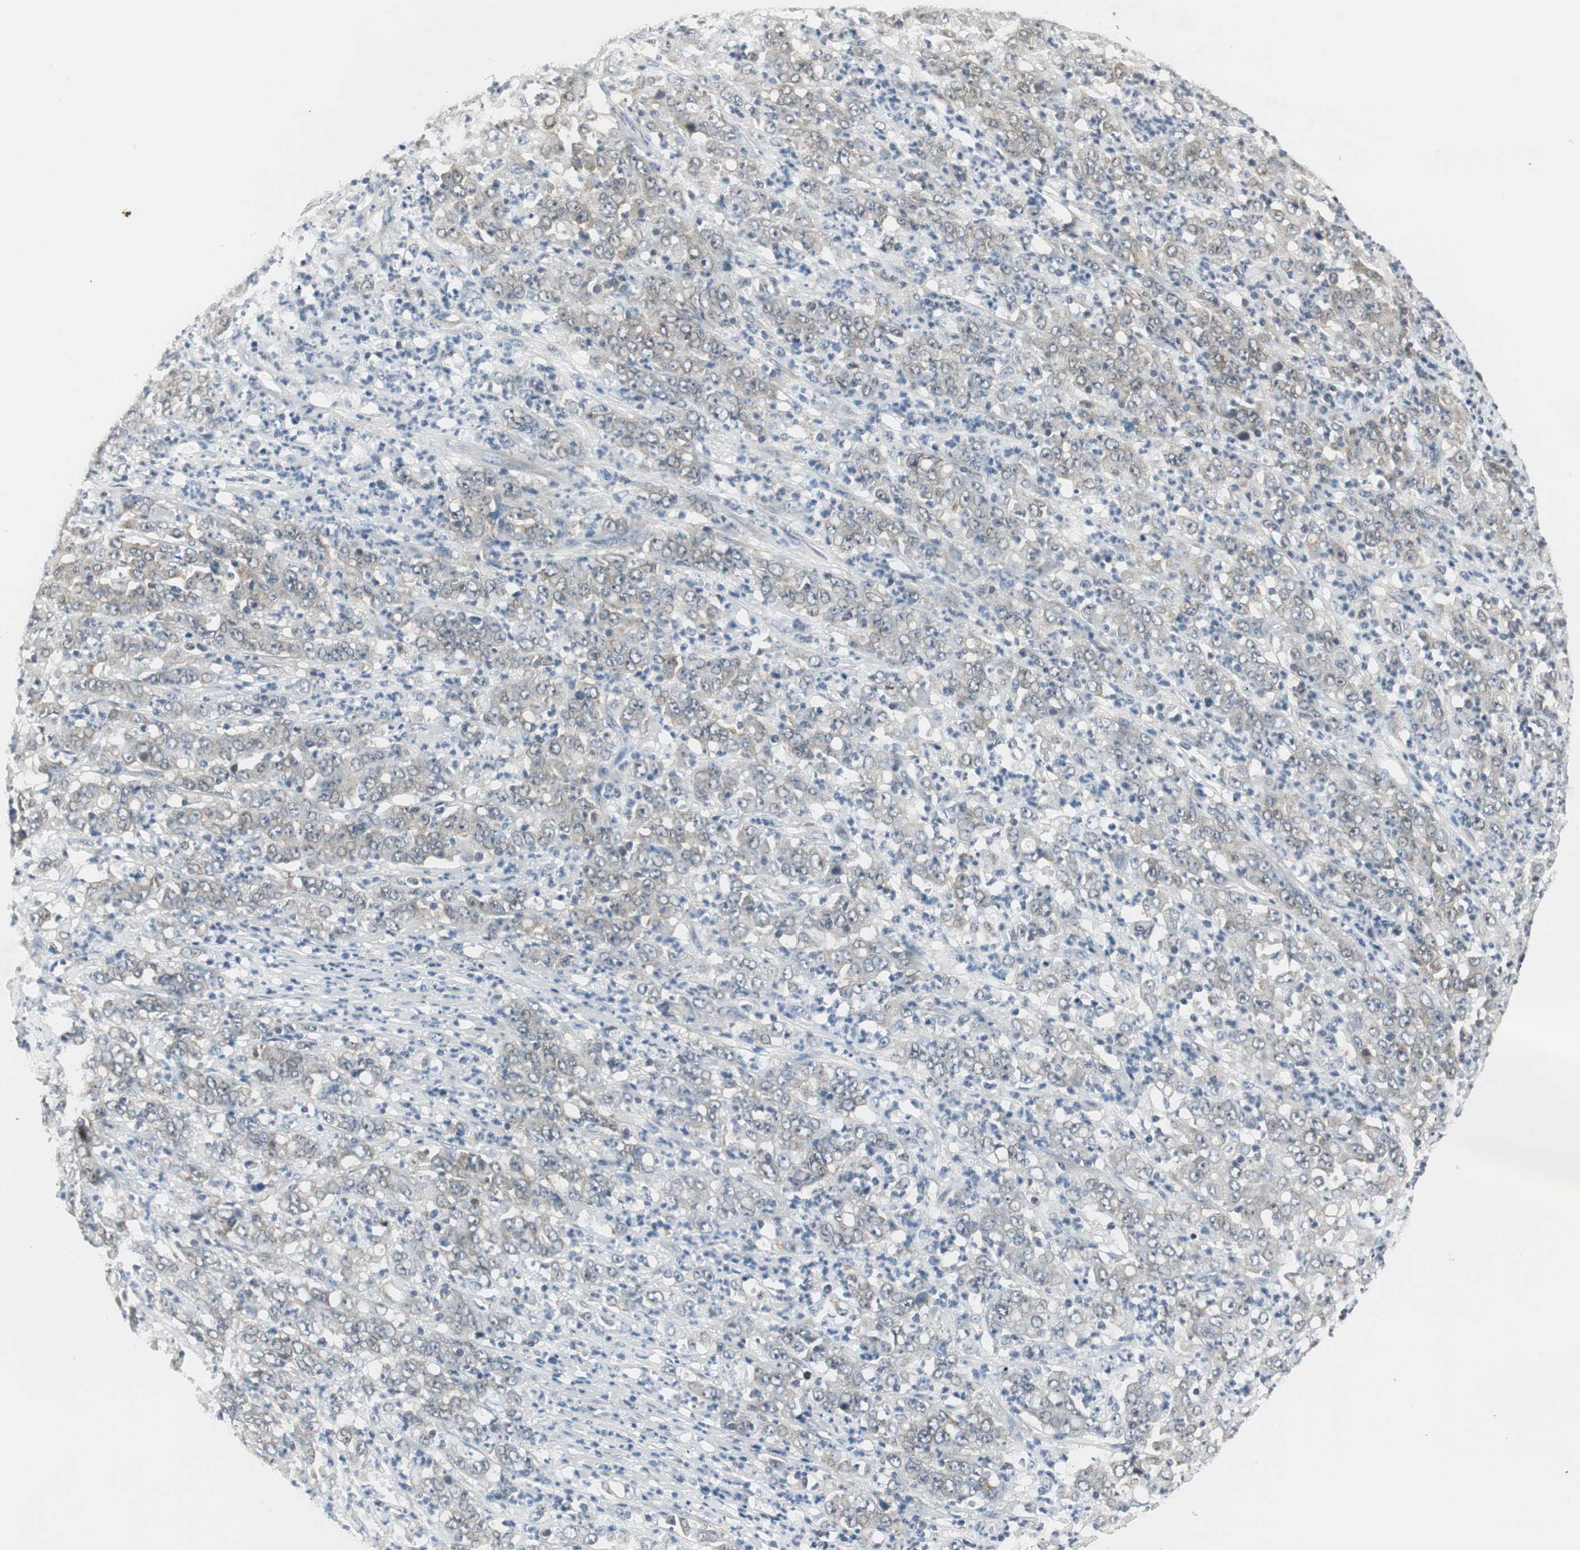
{"staining": {"intensity": "weak", "quantity": "25%-75%", "location": "cytoplasmic/membranous"}, "tissue": "stomach cancer", "cell_type": "Tumor cells", "image_type": "cancer", "snomed": [{"axis": "morphology", "description": "Adenocarcinoma, NOS"}, {"axis": "topography", "description": "Stomach, lower"}], "caption": "This is a histology image of immunohistochemistry staining of stomach cancer (adenocarcinoma), which shows weak expression in the cytoplasmic/membranous of tumor cells.", "gene": "CCT5", "patient": {"sex": "female", "age": 71}}